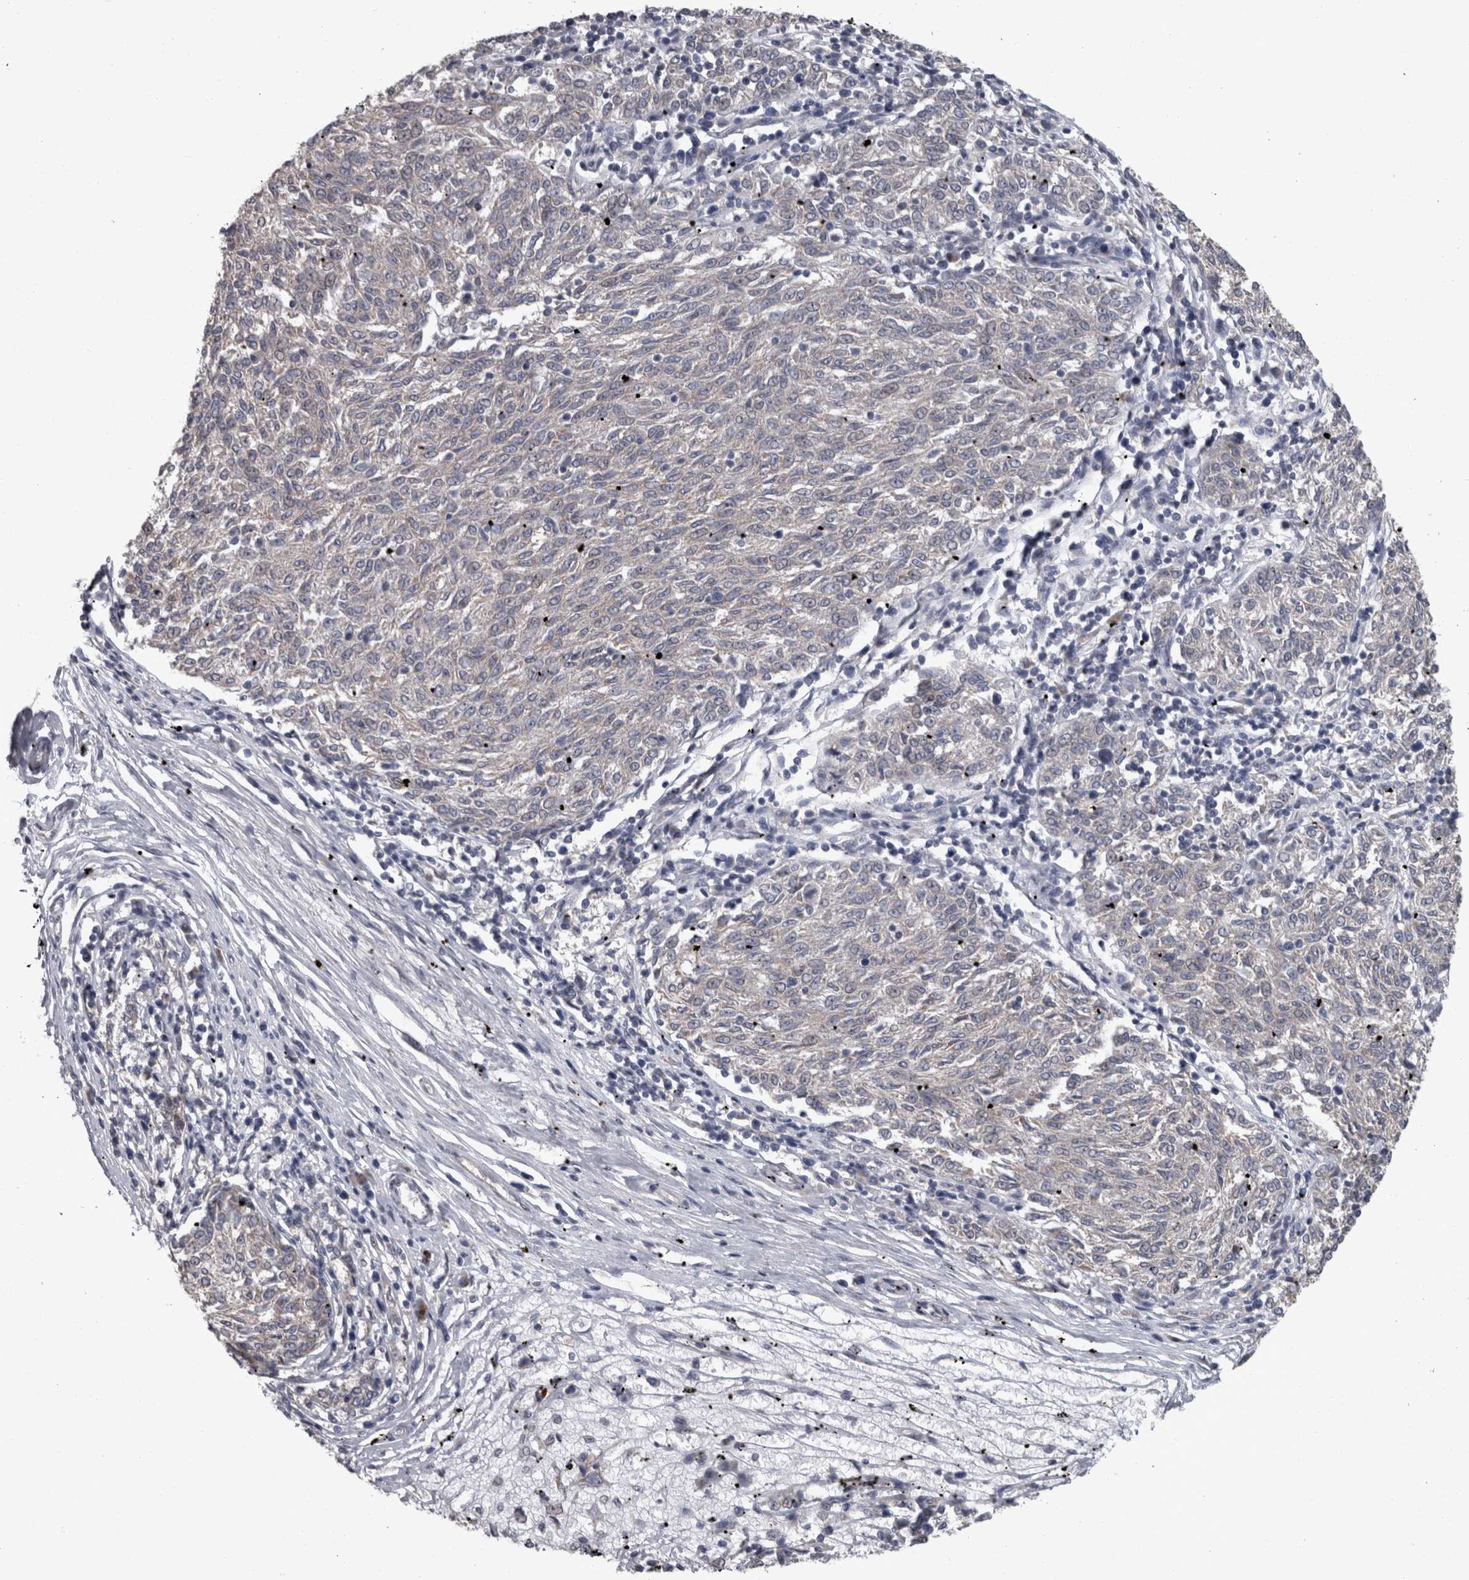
{"staining": {"intensity": "negative", "quantity": "none", "location": "none"}, "tissue": "melanoma", "cell_type": "Tumor cells", "image_type": "cancer", "snomed": [{"axis": "morphology", "description": "Malignant melanoma, NOS"}, {"axis": "topography", "description": "Skin"}], "caption": "Protein analysis of melanoma shows no significant expression in tumor cells.", "gene": "DBT", "patient": {"sex": "female", "age": 72}}